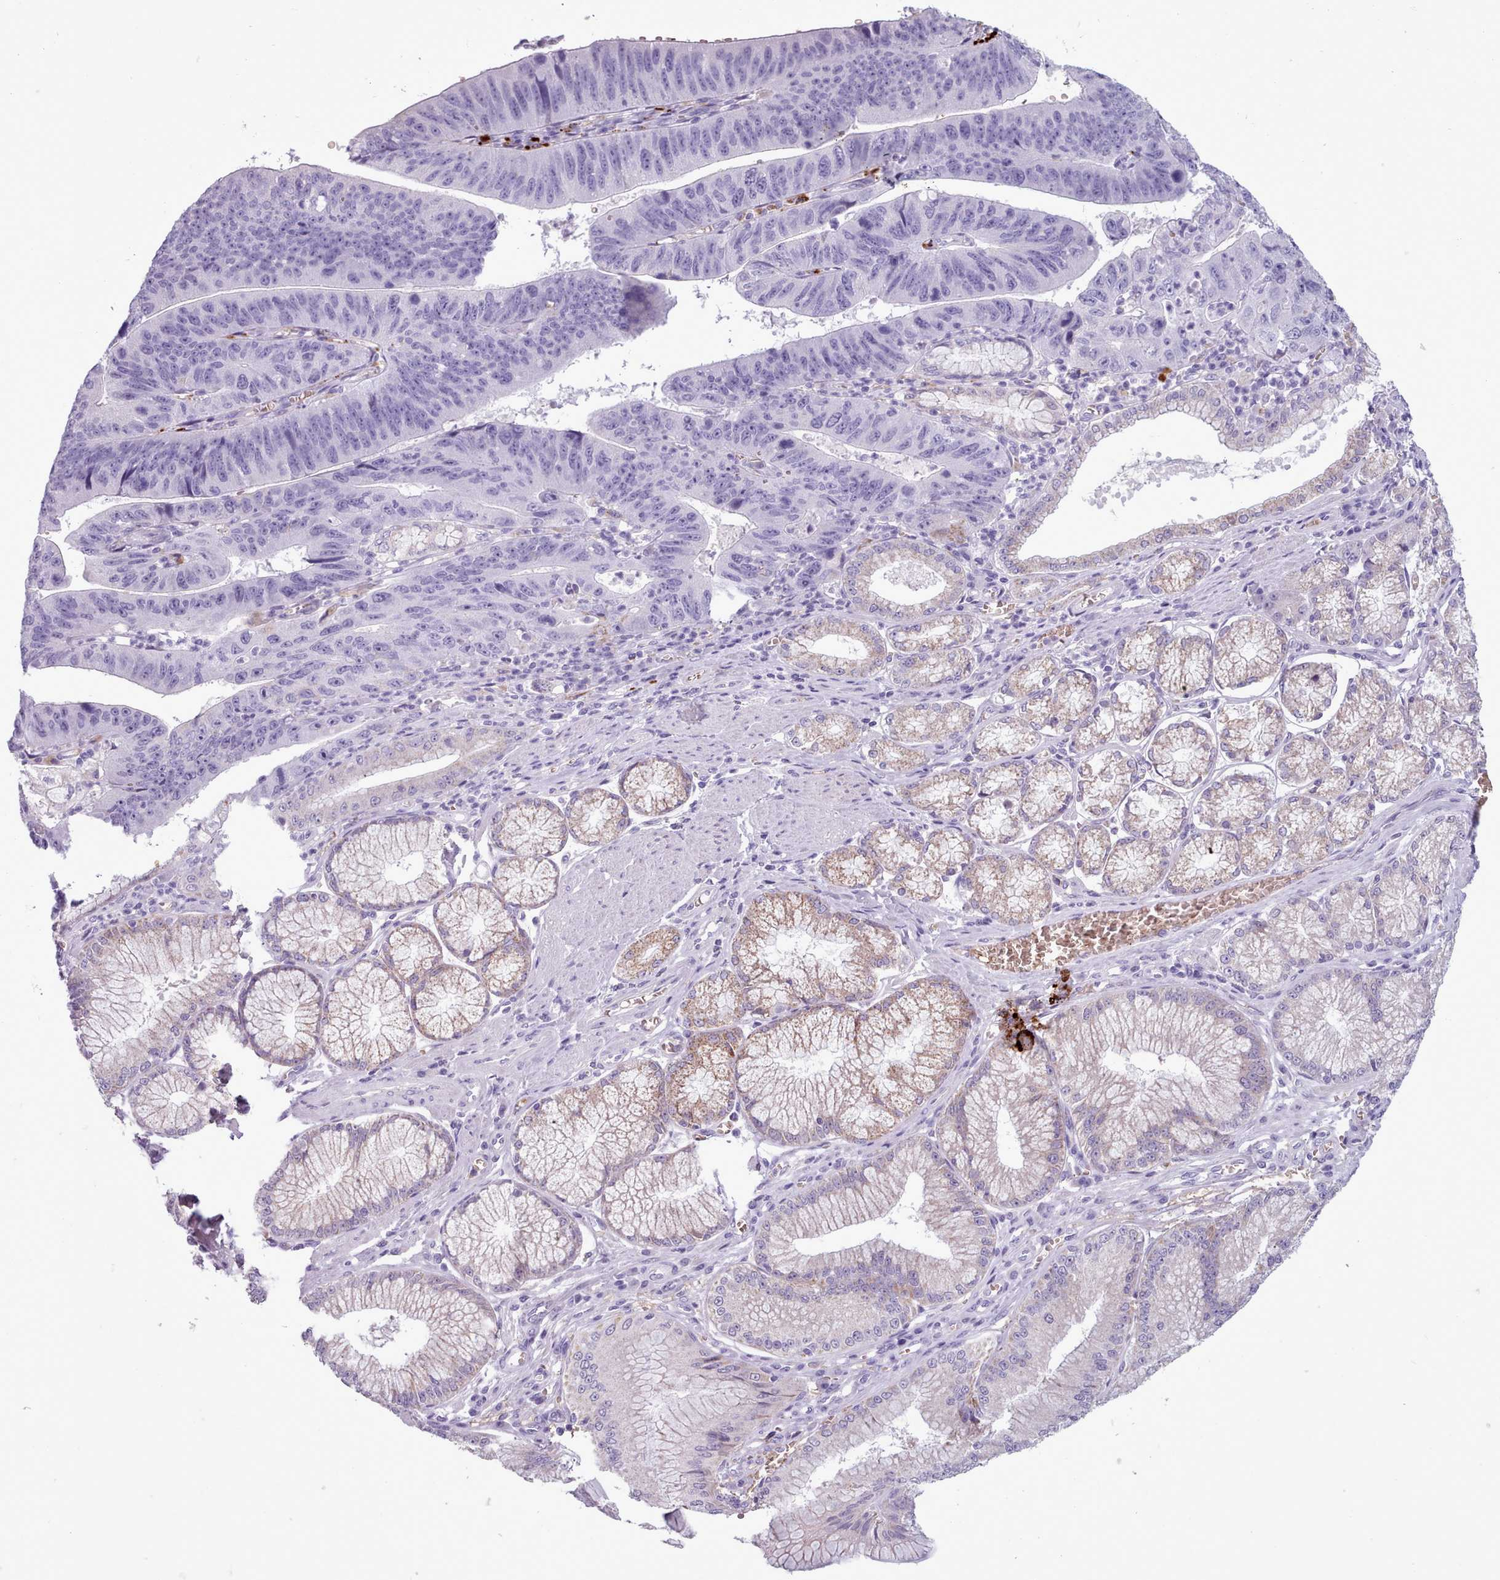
{"staining": {"intensity": "weak", "quantity": "<25%", "location": "cytoplasmic/membranous"}, "tissue": "stomach cancer", "cell_type": "Tumor cells", "image_type": "cancer", "snomed": [{"axis": "morphology", "description": "Adenocarcinoma, NOS"}, {"axis": "topography", "description": "Stomach"}], "caption": "Immunohistochemical staining of human stomach cancer (adenocarcinoma) exhibits no significant staining in tumor cells.", "gene": "AK4", "patient": {"sex": "male", "age": 59}}